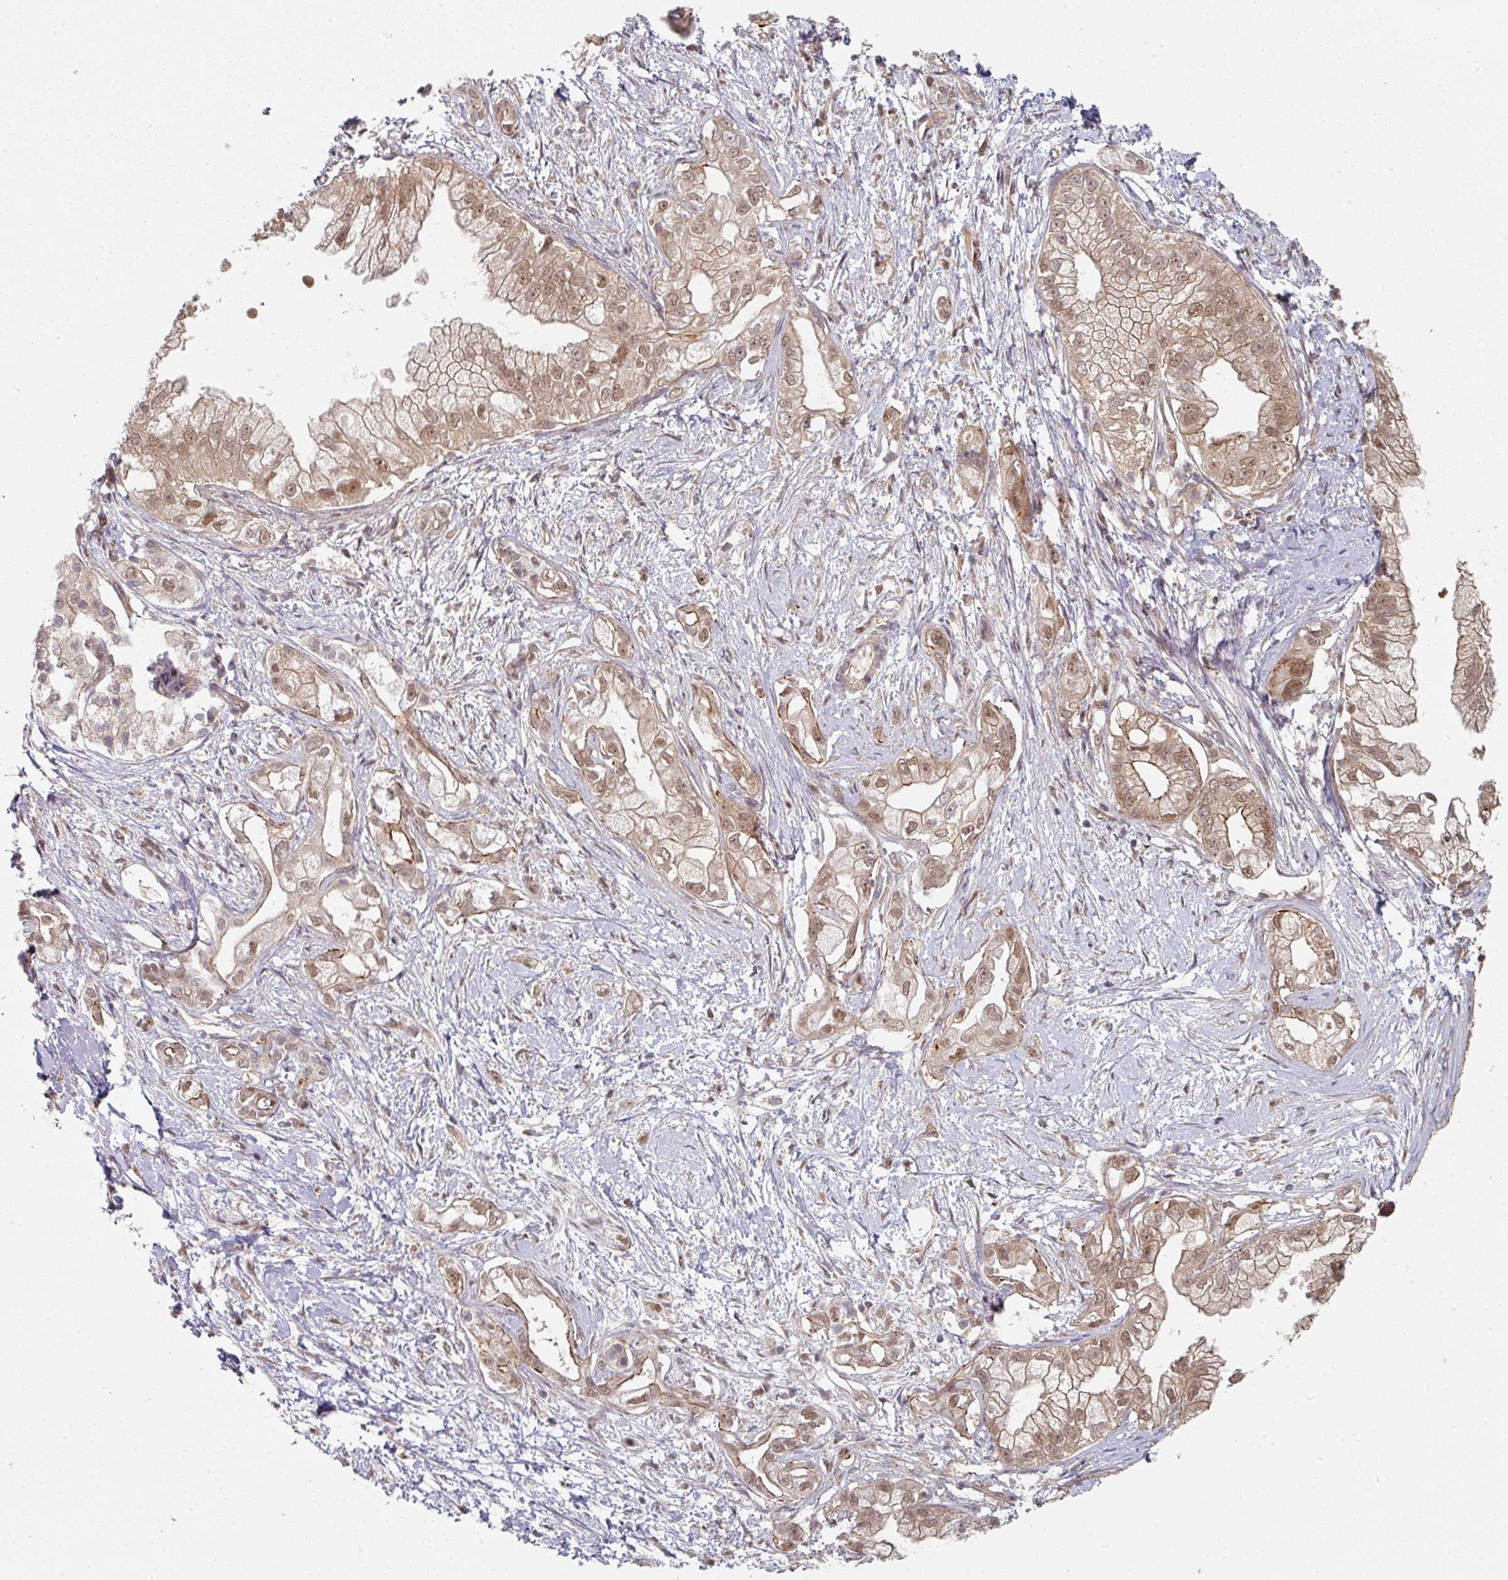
{"staining": {"intensity": "moderate", "quantity": ">75%", "location": "cytoplasmic/membranous,nuclear"}, "tissue": "pancreatic cancer", "cell_type": "Tumor cells", "image_type": "cancer", "snomed": [{"axis": "morphology", "description": "Adenocarcinoma, NOS"}, {"axis": "topography", "description": "Pancreas"}], "caption": "DAB (3,3'-diaminobenzidine) immunohistochemical staining of adenocarcinoma (pancreatic) shows moderate cytoplasmic/membranous and nuclear protein expression in about >75% of tumor cells. The staining is performed using DAB (3,3'-diaminobenzidine) brown chromogen to label protein expression. The nuclei are counter-stained blue using hematoxylin.", "gene": "PSME3IP1", "patient": {"sex": "male", "age": 70}}